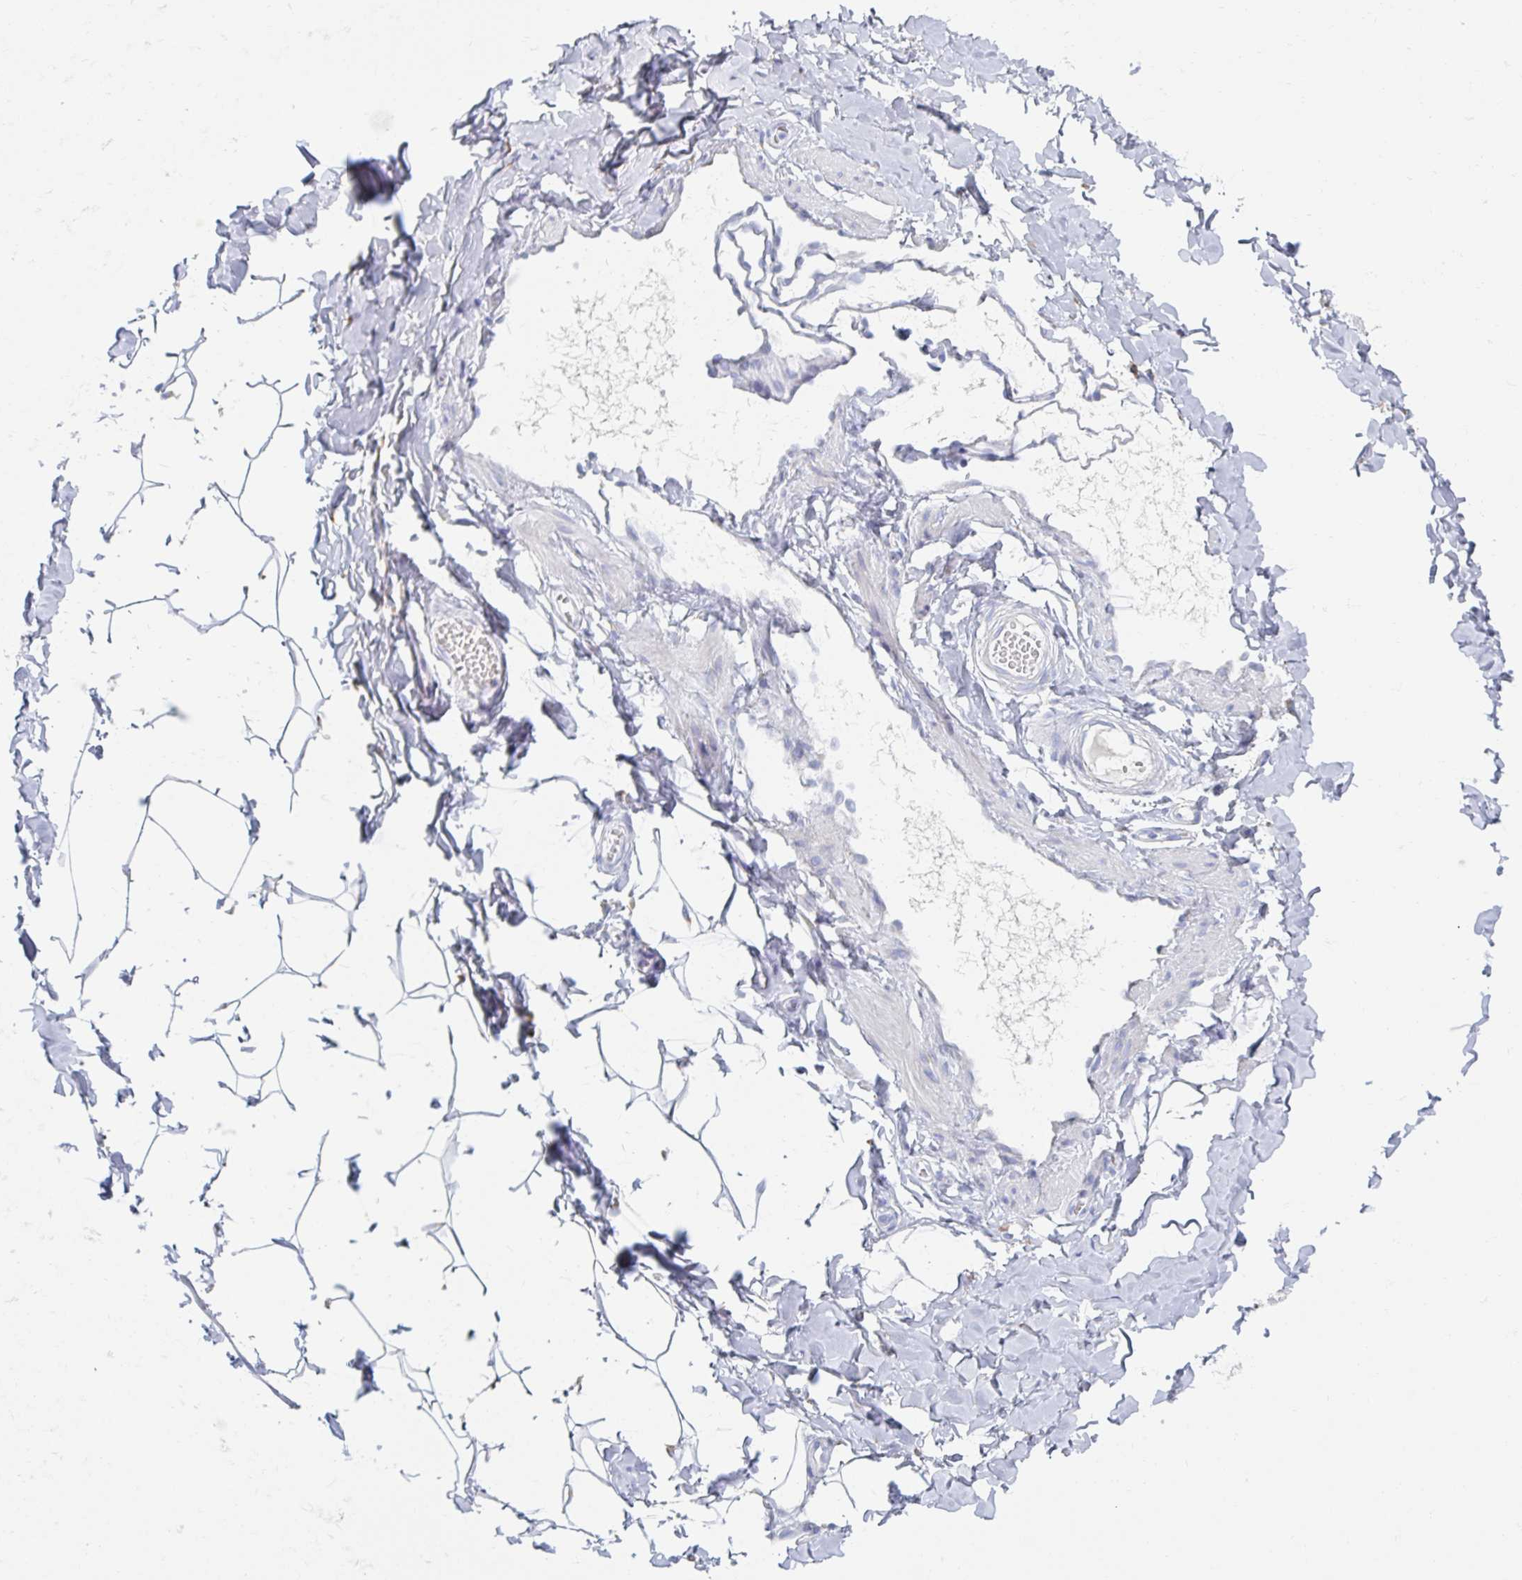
{"staining": {"intensity": "negative", "quantity": "none", "location": "none"}, "tissue": "adipose tissue", "cell_type": "Adipocytes", "image_type": "normal", "snomed": [{"axis": "morphology", "description": "Normal tissue, NOS"}, {"axis": "topography", "description": "Soft tissue"}, {"axis": "topography", "description": "Adipose tissue"}, {"axis": "topography", "description": "Vascular tissue"}, {"axis": "topography", "description": "Peripheral nerve tissue"}], "caption": "Immunohistochemical staining of normal adipose tissue shows no significant expression in adipocytes. (DAB (3,3'-diaminobenzidine) immunohistochemistry (IHC) visualized using brightfield microscopy, high magnification).", "gene": "MYLK2", "patient": {"sex": "male", "age": 29}}